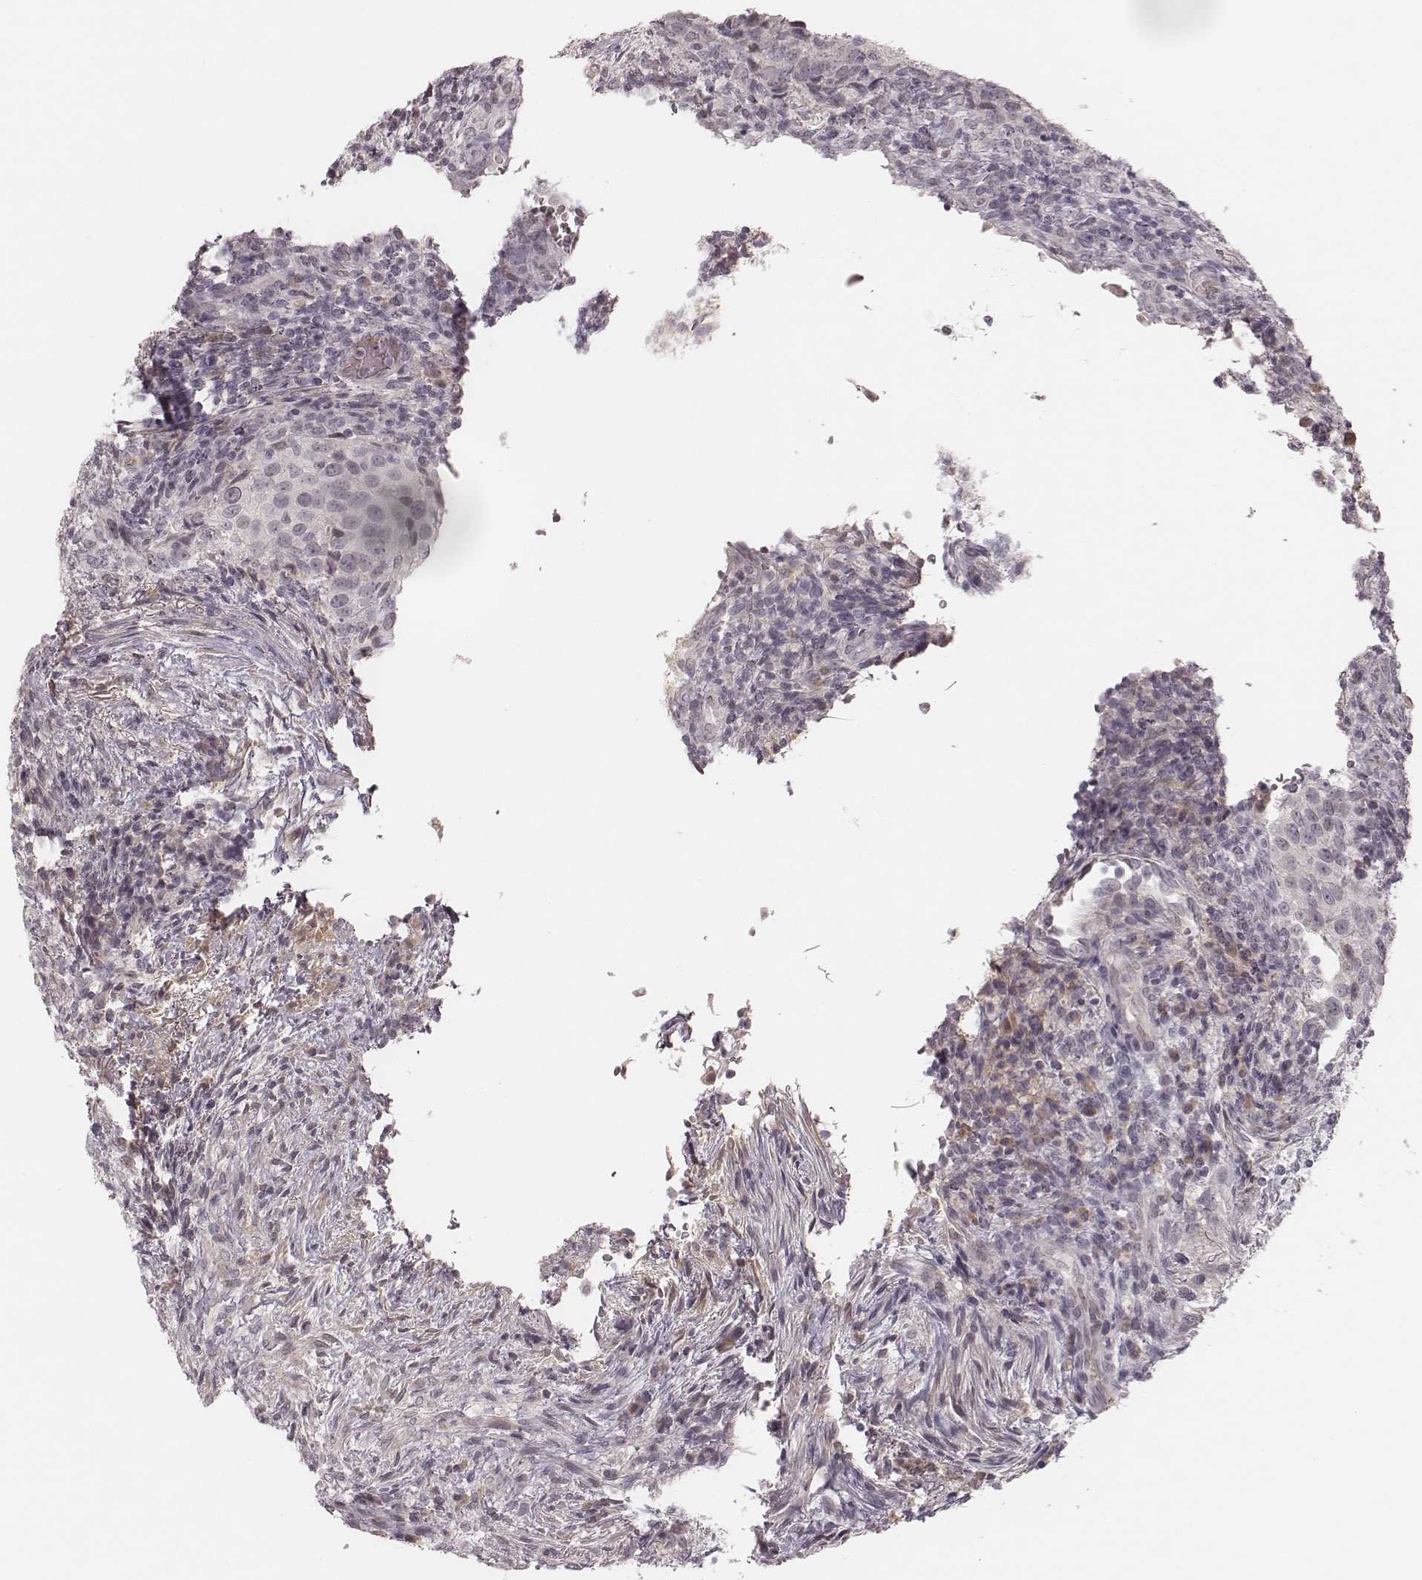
{"staining": {"intensity": "negative", "quantity": "none", "location": "none"}, "tissue": "urothelial cancer", "cell_type": "Tumor cells", "image_type": "cancer", "snomed": [{"axis": "morphology", "description": "Urothelial carcinoma, High grade"}, {"axis": "topography", "description": "Urinary bladder"}], "caption": "Tumor cells are negative for protein expression in human urothelial cancer.", "gene": "MSX1", "patient": {"sex": "female", "age": 78}}